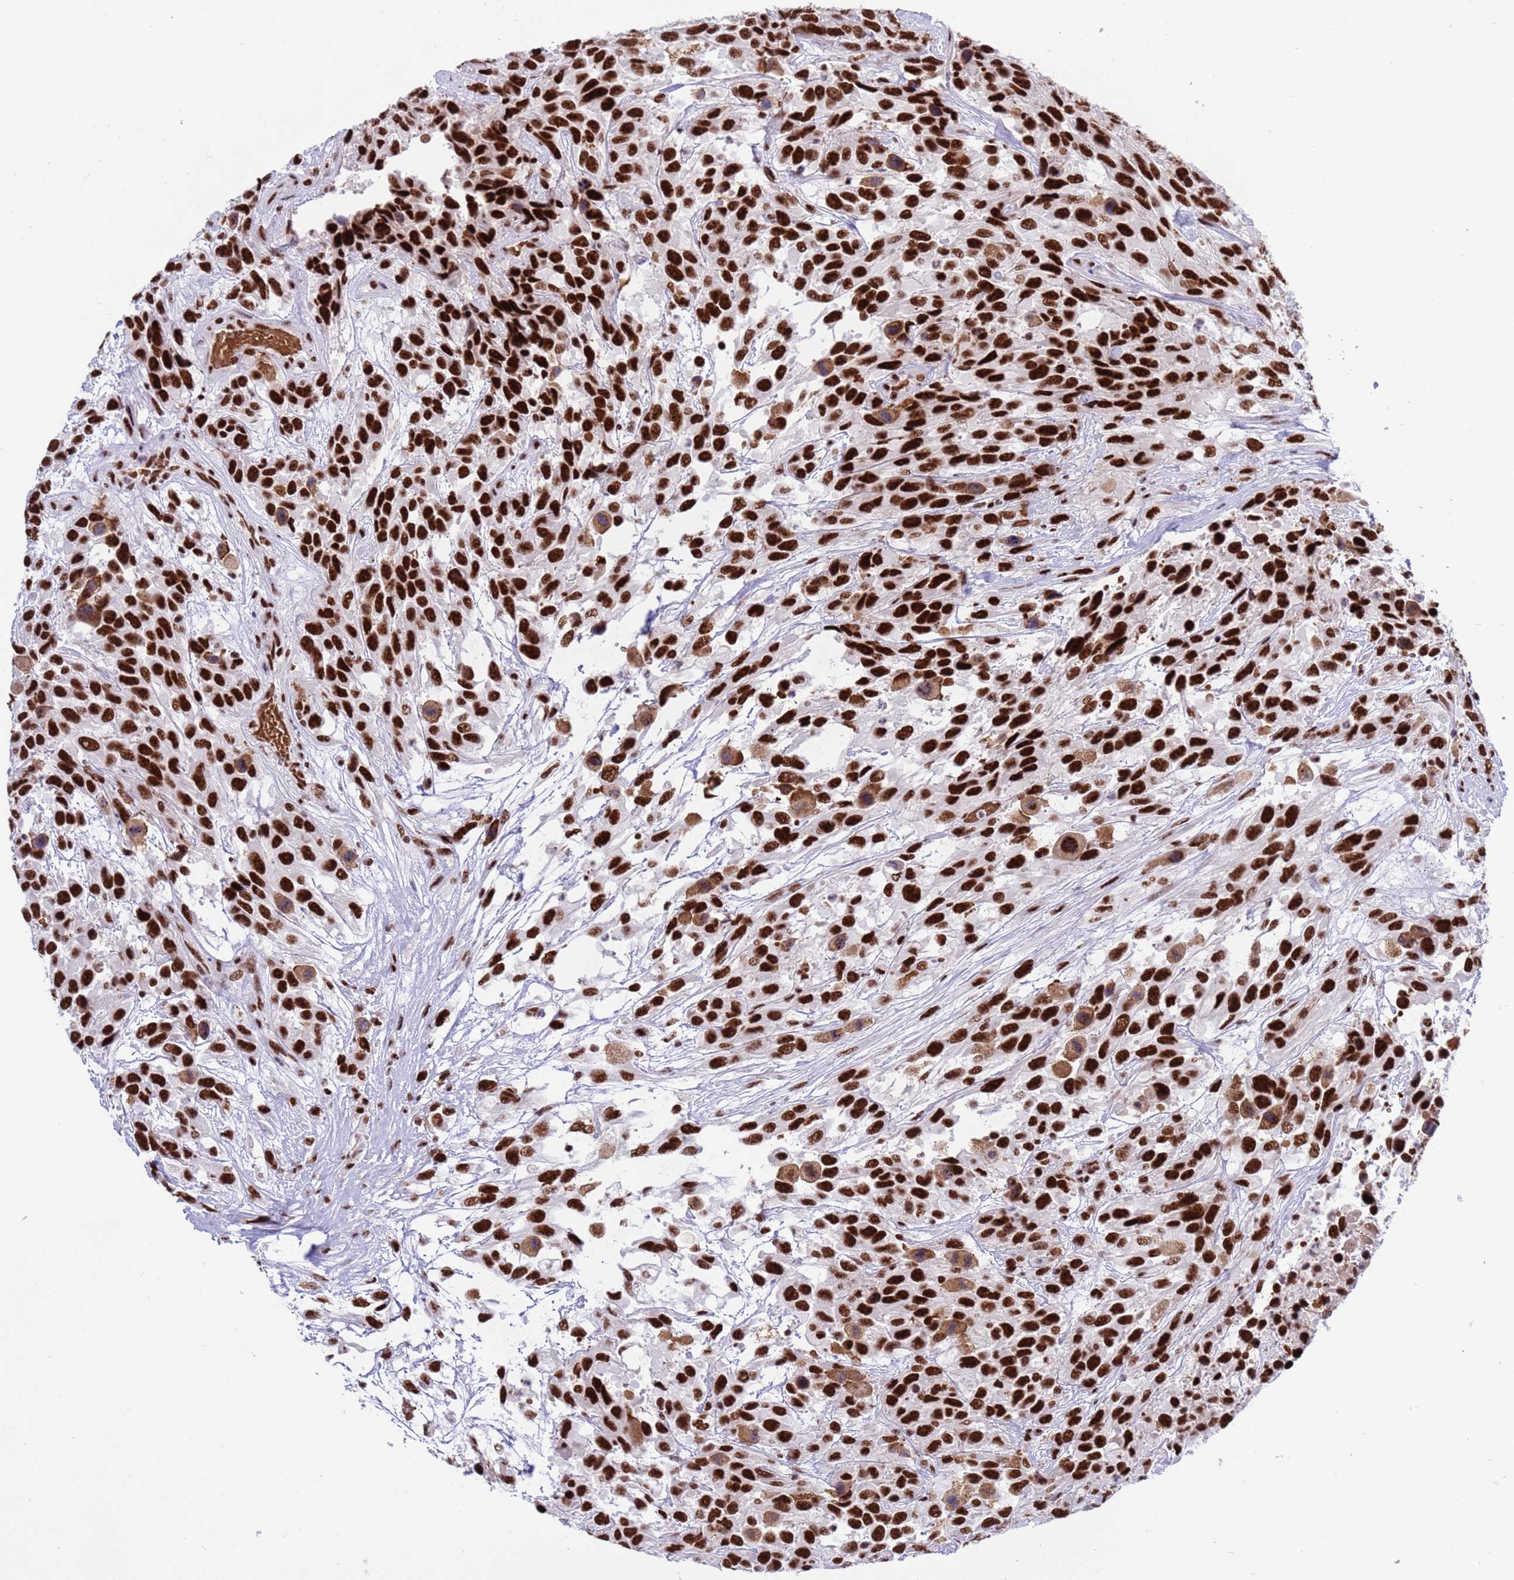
{"staining": {"intensity": "strong", "quantity": ">75%", "location": "nuclear"}, "tissue": "urothelial cancer", "cell_type": "Tumor cells", "image_type": "cancer", "snomed": [{"axis": "morphology", "description": "Urothelial carcinoma, High grade"}, {"axis": "topography", "description": "Urinary bladder"}], "caption": "Urothelial carcinoma (high-grade) stained for a protein reveals strong nuclear positivity in tumor cells. The staining was performed using DAB, with brown indicating positive protein expression. Nuclei are stained blue with hematoxylin.", "gene": "THOC2", "patient": {"sex": "female", "age": 70}}